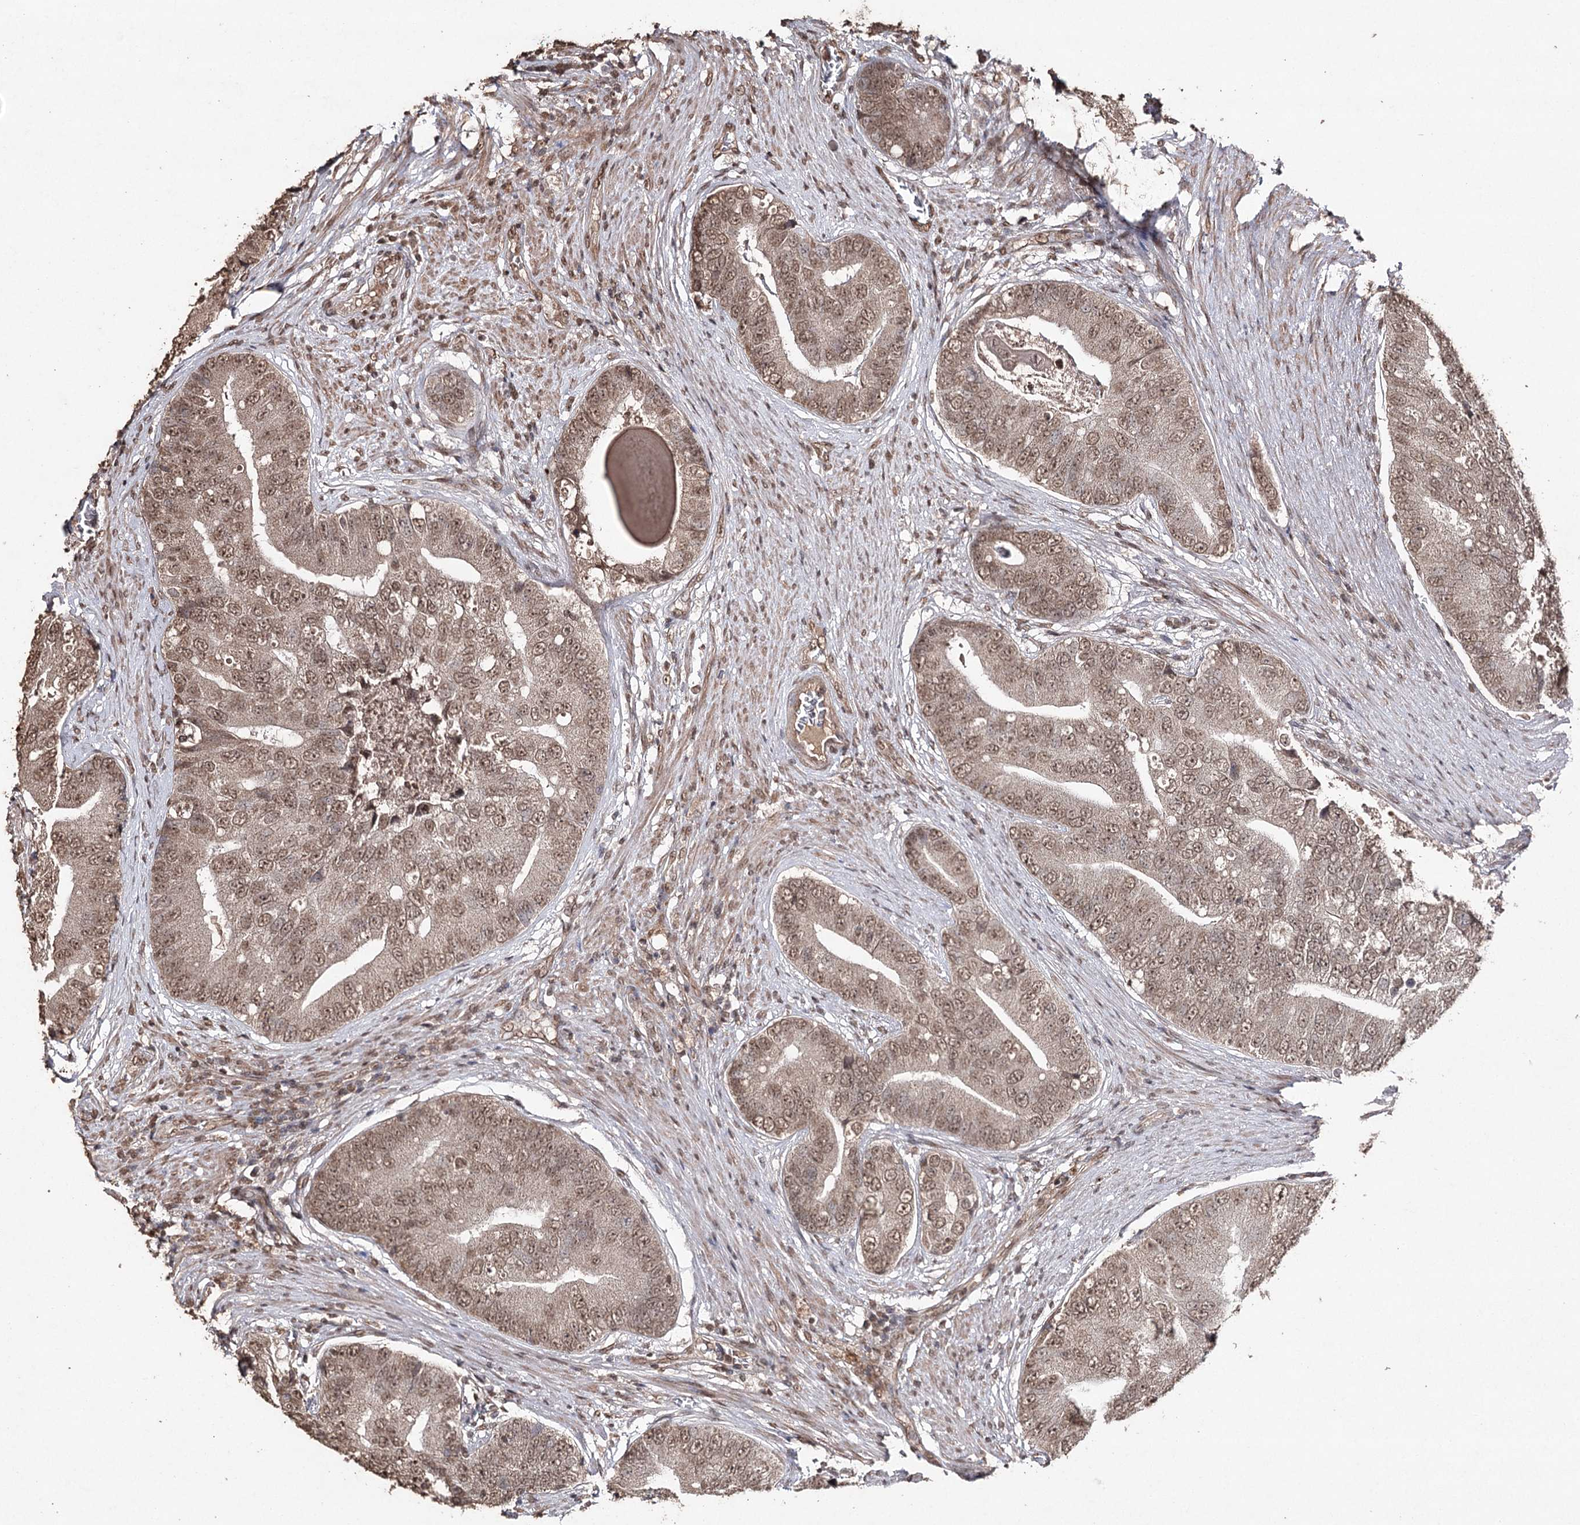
{"staining": {"intensity": "moderate", "quantity": ">75%", "location": "nuclear"}, "tissue": "prostate cancer", "cell_type": "Tumor cells", "image_type": "cancer", "snomed": [{"axis": "morphology", "description": "Adenocarcinoma, High grade"}, {"axis": "topography", "description": "Prostate"}], "caption": "Immunohistochemistry (IHC) image of neoplastic tissue: human prostate cancer stained using IHC demonstrates medium levels of moderate protein expression localized specifically in the nuclear of tumor cells, appearing as a nuclear brown color.", "gene": "ATG14", "patient": {"sex": "male", "age": 70}}